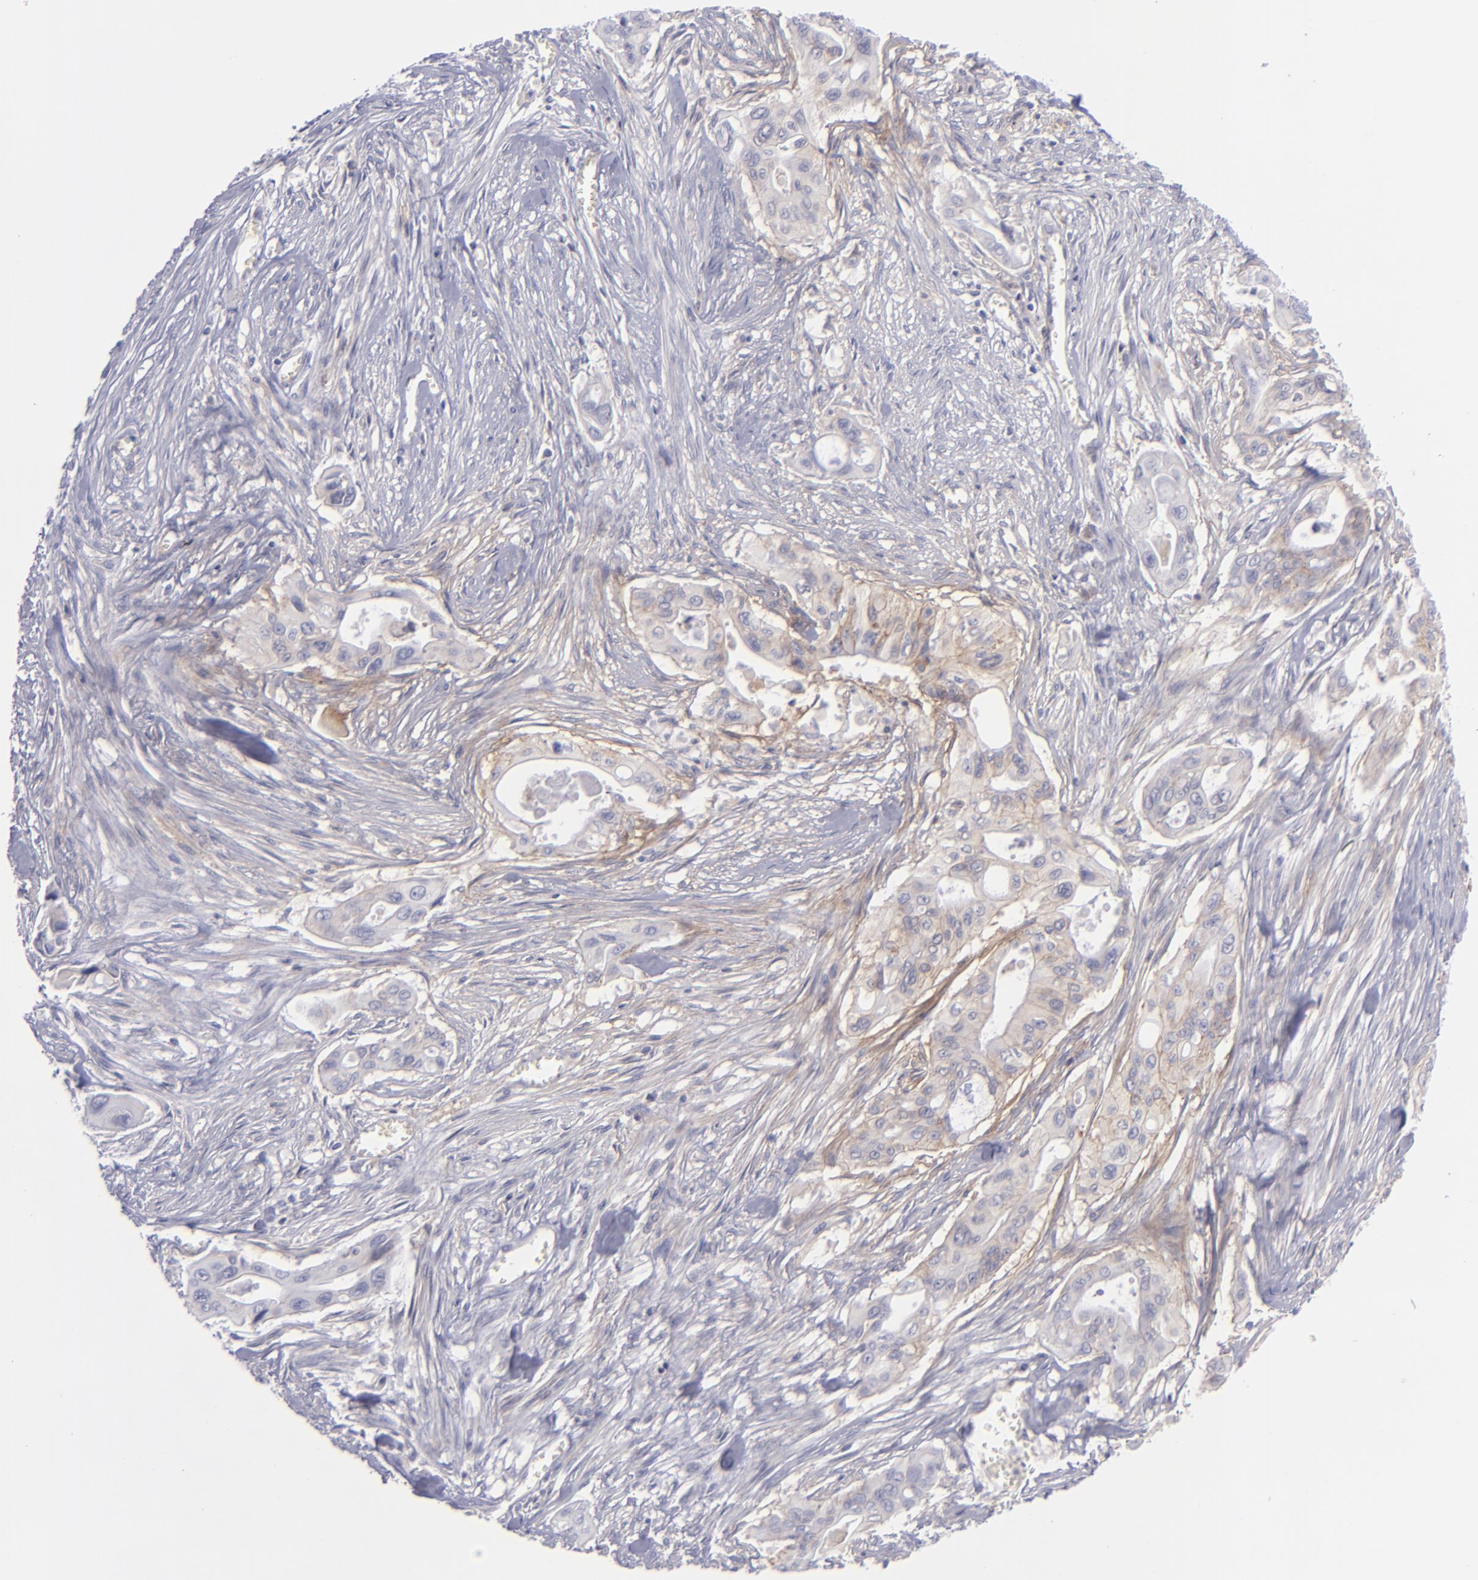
{"staining": {"intensity": "weak", "quantity": "<25%", "location": "cytoplasmic/membranous"}, "tissue": "pancreatic cancer", "cell_type": "Tumor cells", "image_type": "cancer", "snomed": [{"axis": "morphology", "description": "Adenocarcinoma, NOS"}, {"axis": "topography", "description": "Pancreas"}], "caption": "Immunohistochemical staining of human pancreatic cancer (adenocarcinoma) demonstrates no significant staining in tumor cells. Brightfield microscopy of immunohistochemistry (IHC) stained with DAB (3,3'-diaminobenzidine) (brown) and hematoxylin (blue), captured at high magnification.", "gene": "BSG", "patient": {"sex": "male", "age": 77}}